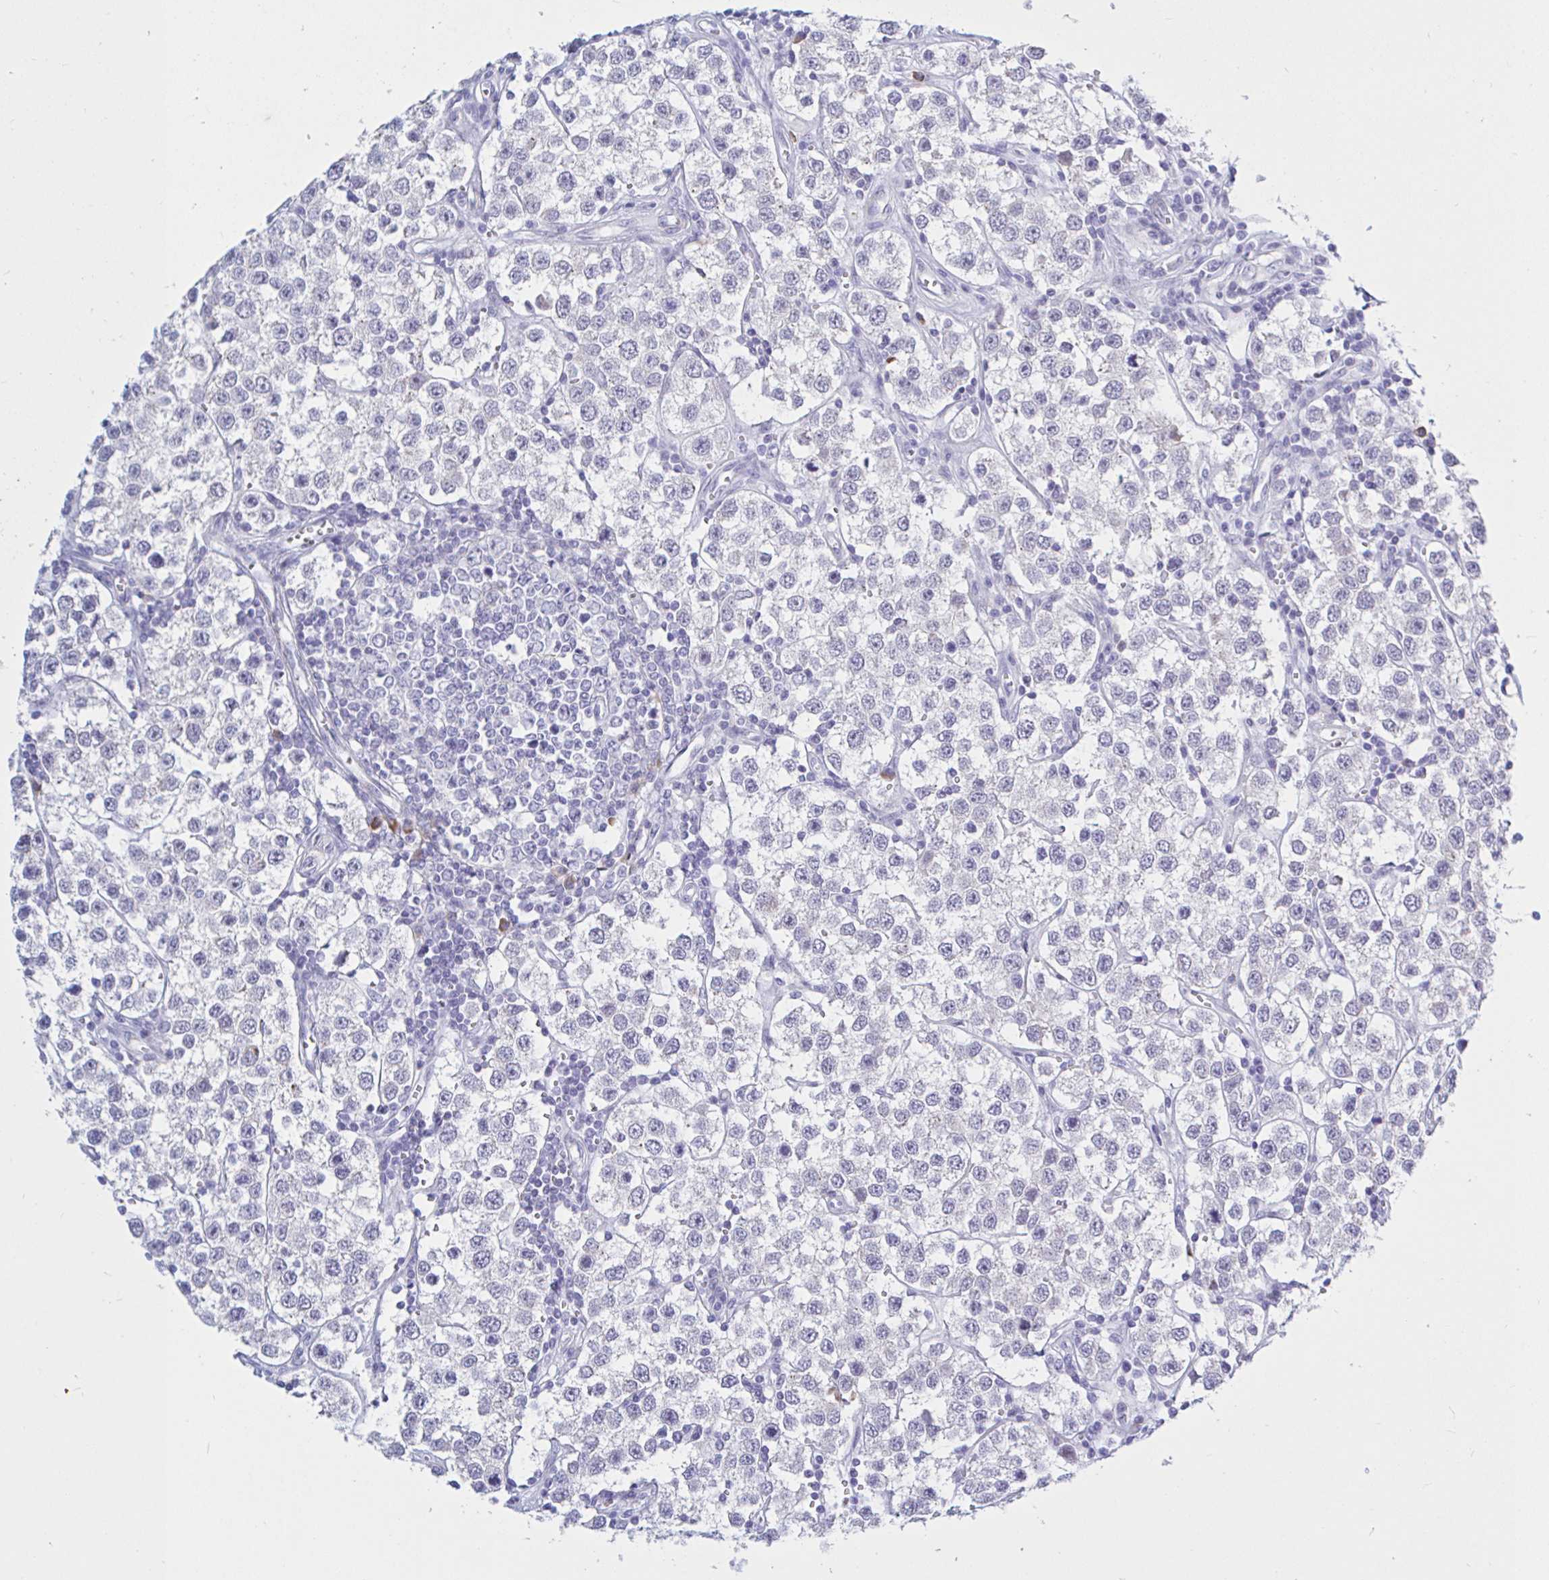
{"staining": {"intensity": "negative", "quantity": "none", "location": "none"}, "tissue": "testis cancer", "cell_type": "Tumor cells", "image_type": "cancer", "snomed": [{"axis": "morphology", "description": "Seminoma, NOS"}, {"axis": "topography", "description": "Testis"}], "caption": "Protein analysis of testis cancer (seminoma) shows no significant staining in tumor cells. (DAB (3,3'-diaminobenzidine) IHC visualized using brightfield microscopy, high magnification).", "gene": "NBPF3", "patient": {"sex": "male", "age": 34}}